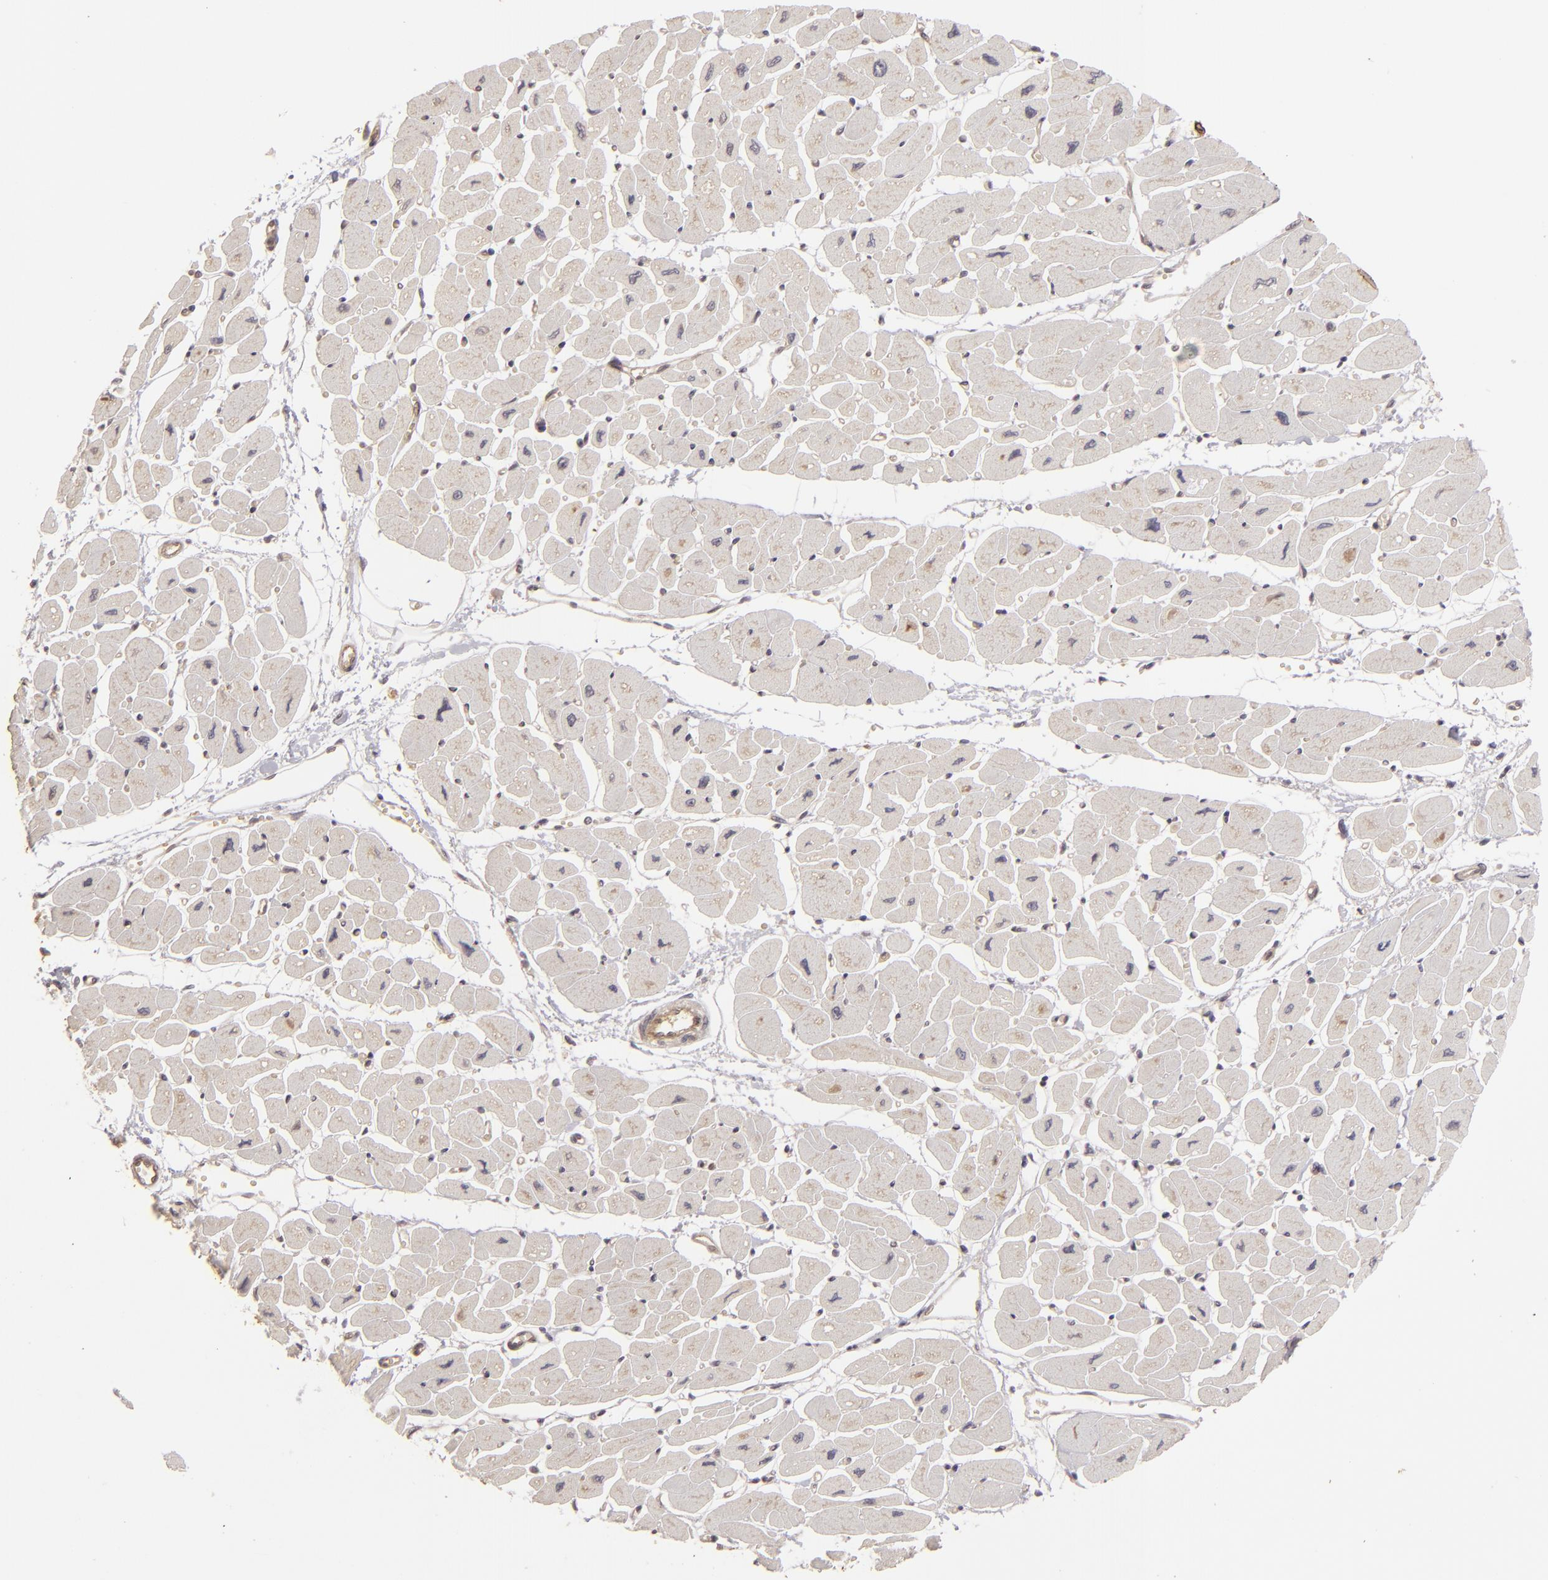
{"staining": {"intensity": "moderate", "quantity": "25%-75%", "location": "cytoplasmic/membranous"}, "tissue": "heart muscle", "cell_type": "Cardiomyocytes", "image_type": "normal", "snomed": [{"axis": "morphology", "description": "Normal tissue, NOS"}, {"axis": "topography", "description": "Heart"}], "caption": "A photomicrograph showing moderate cytoplasmic/membranous expression in approximately 25%-75% of cardiomyocytes in unremarkable heart muscle, as visualized by brown immunohistochemical staining.", "gene": "DFFA", "patient": {"sex": "female", "age": 54}}